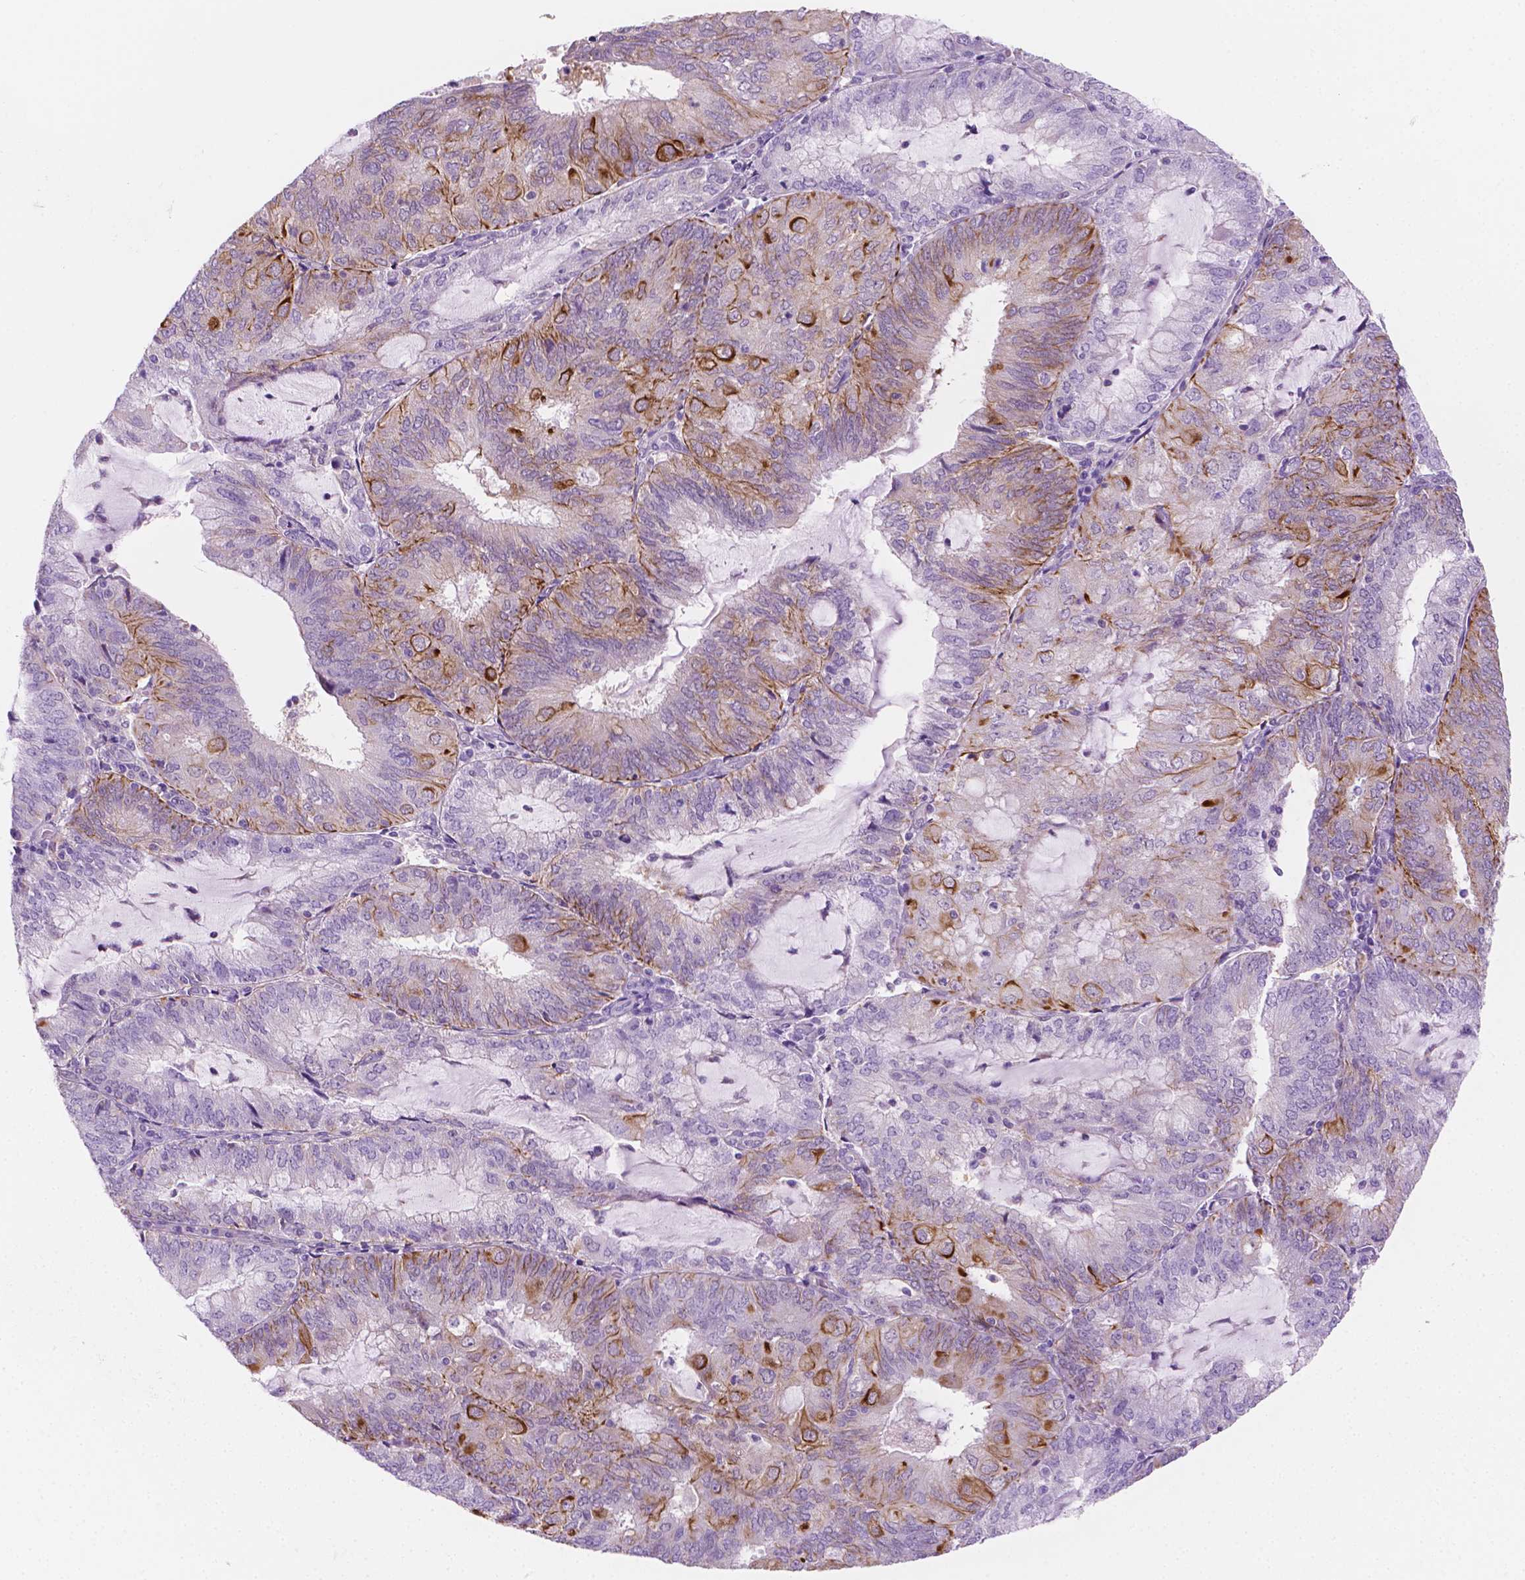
{"staining": {"intensity": "moderate", "quantity": "<25%", "location": "cytoplasmic/membranous"}, "tissue": "endometrial cancer", "cell_type": "Tumor cells", "image_type": "cancer", "snomed": [{"axis": "morphology", "description": "Adenocarcinoma, NOS"}, {"axis": "topography", "description": "Endometrium"}], "caption": "This is a micrograph of IHC staining of endometrial adenocarcinoma, which shows moderate positivity in the cytoplasmic/membranous of tumor cells.", "gene": "EPPK1", "patient": {"sex": "female", "age": 81}}